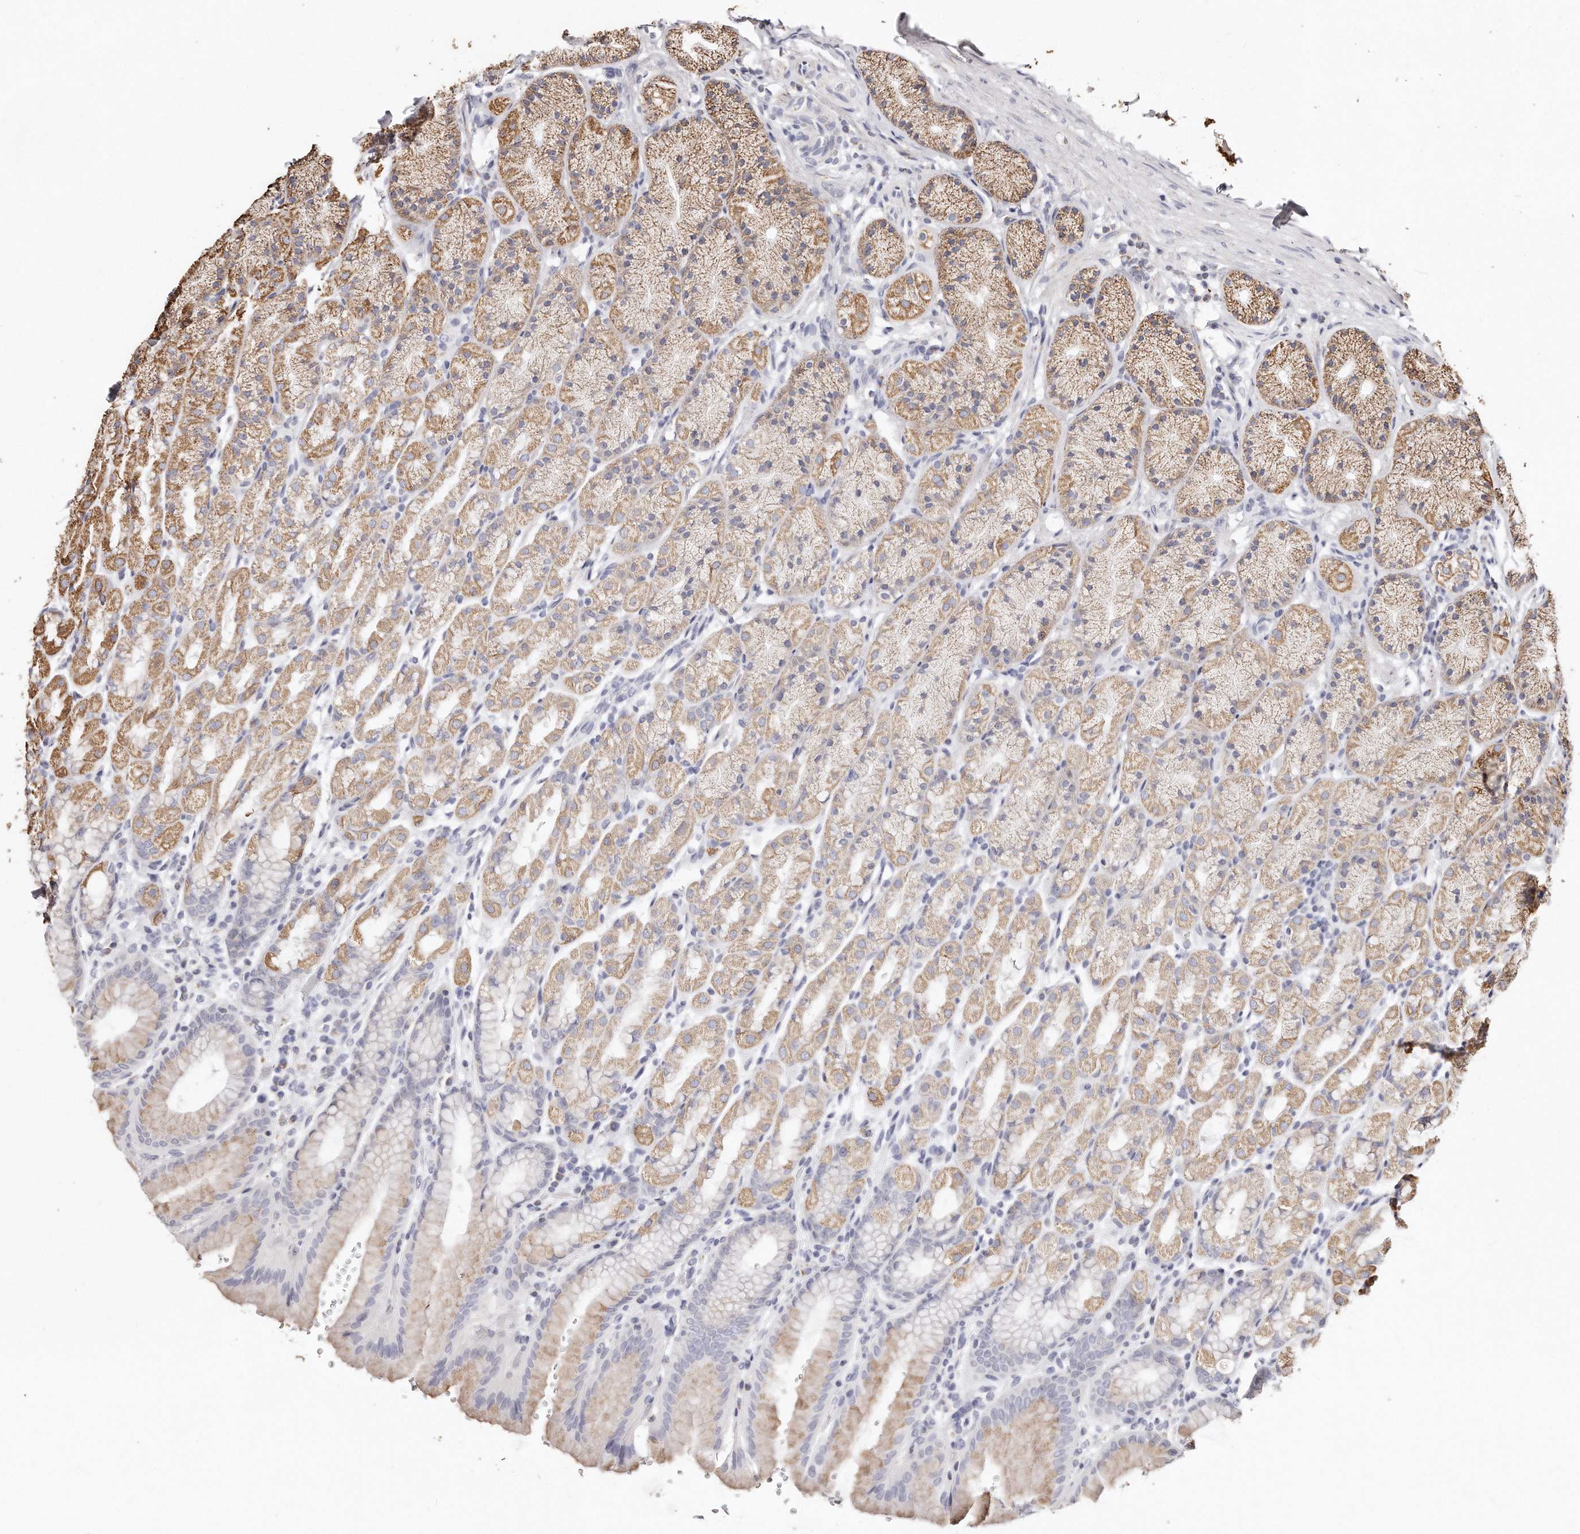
{"staining": {"intensity": "moderate", "quantity": ">75%", "location": "cytoplasmic/membranous"}, "tissue": "stomach", "cell_type": "Glandular cells", "image_type": "normal", "snomed": [{"axis": "morphology", "description": "Normal tissue, NOS"}, {"axis": "topography", "description": "Stomach"}], "caption": "Brown immunohistochemical staining in normal stomach shows moderate cytoplasmic/membranous staining in about >75% of glandular cells. The staining is performed using DAB brown chromogen to label protein expression. The nuclei are counter-stained blue using hematoxylin.", "gene": "RTKN", "patient": {"sex": "male", "age": 42}}